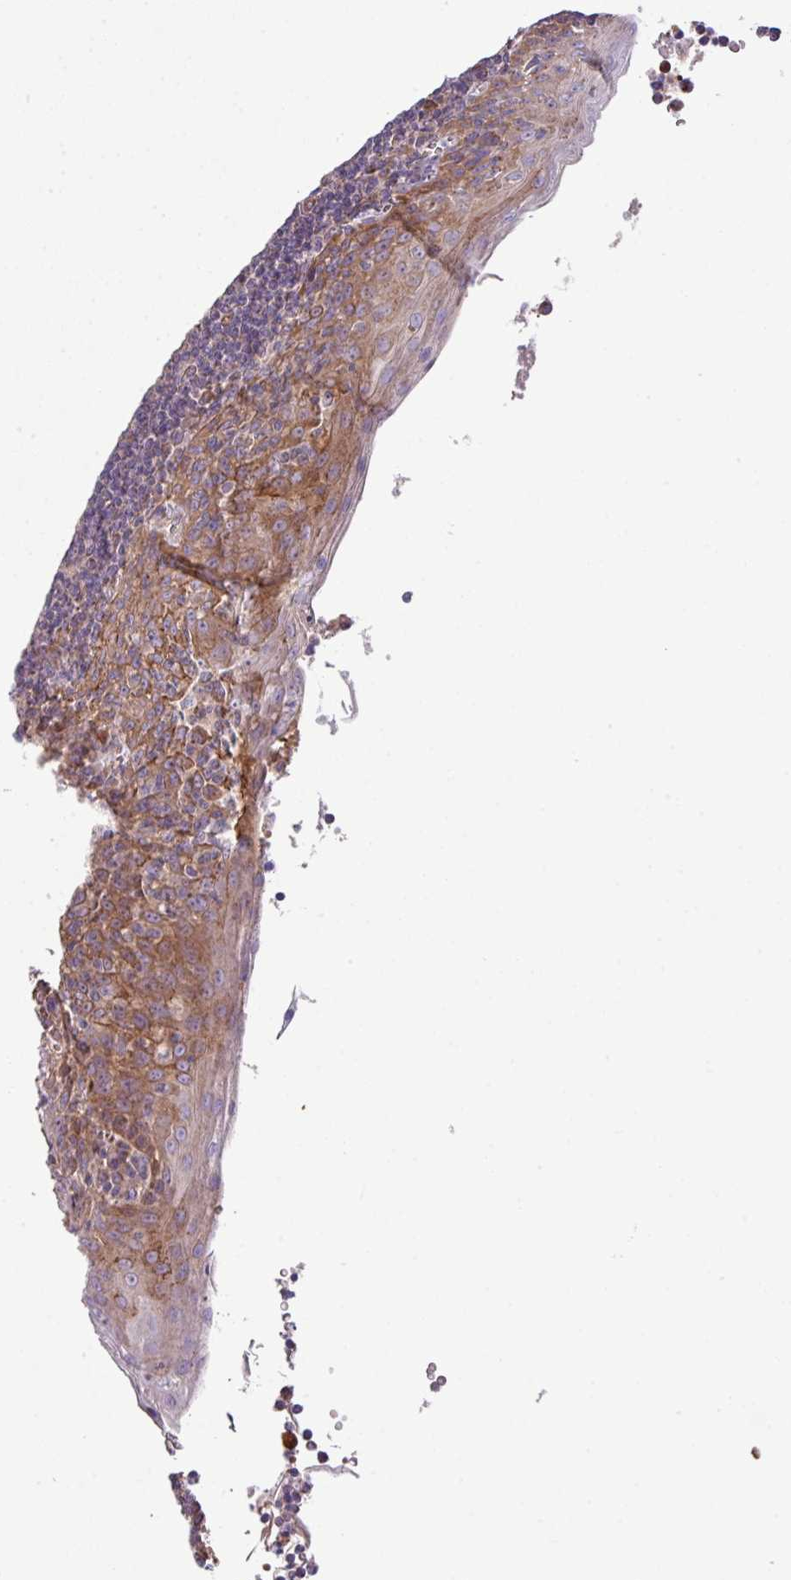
{"staining": {"intensity": "moderate", "quantity": ">75%", "location": "cytoplasmic/membranous"}, "tissue": "tonsil", "cell_type": "Germinal center cells", "image_type": "normal", "snomed": [{"axis": "morphology", "description": "Normal tissue, NOS"}, {"axis": "topography", "description": "Tonsil"}], "caption": "The immunohistochemical stain shows moderate cytoplasmic/membranous staining in germinal center cells of normal tonsil.", "gene": "LRRC53", "patient": {"sex": "male", "age": 27}}